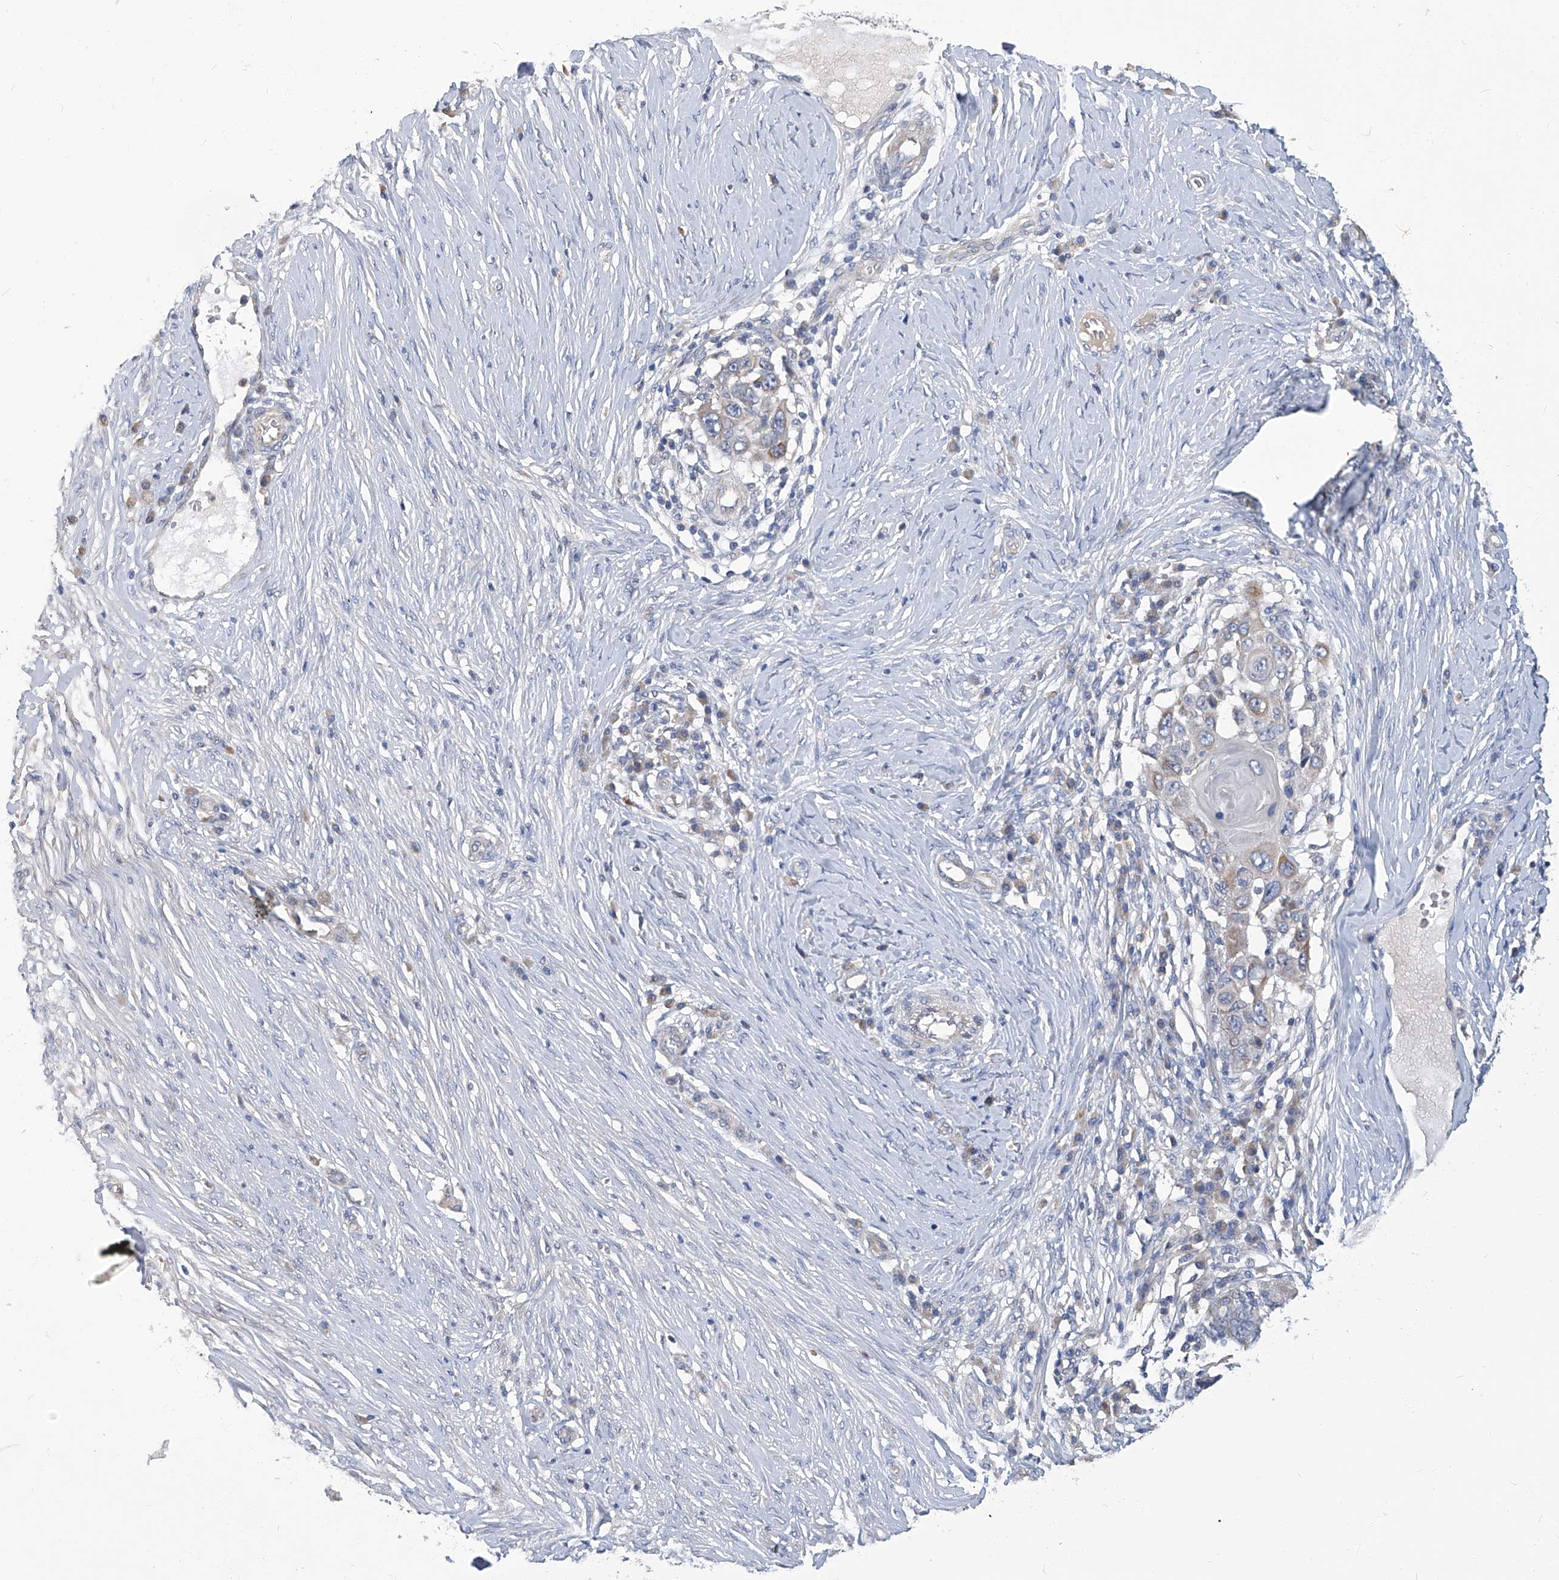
{"staining": {"intensity": "negative", "quantity": "none", "location": "none"}, "tissue": "skin cancer", "cell_type": "Tumor cells", "image_type": "cancer", "snomed": [{"axis": "morphology", "description": "Squamous cell carcinoma, NOS"}, {"axis": "topography", "description": "Skin"}], "caption": "There is no significant staining in tumor cells of skin cancer.", "gene": "TGFBR1", "patient": {"sex": "female", "age": 44}}